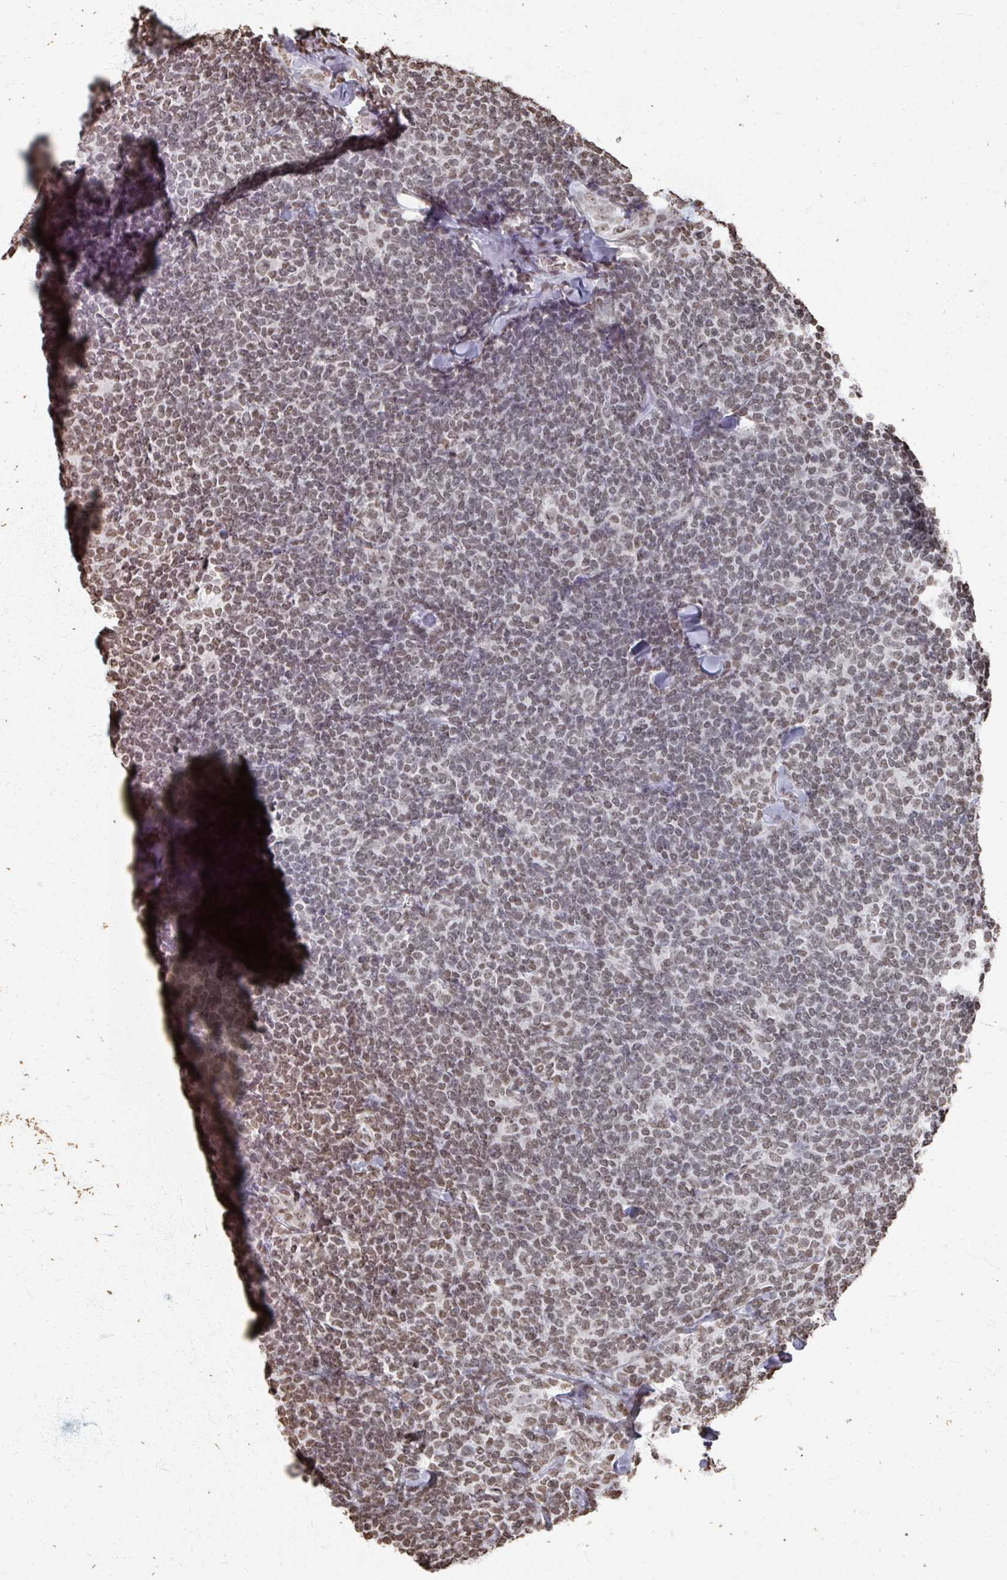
{"staining": {"intensity": "moderate", "quantity": "25%-75%", "location": "nuclear"}, "tissue": "lymphoma", "cell_type": "Tumor cells", "image_type": "cancer", "snomed": [{"axis": "morphology", "description": "Malignant lymphoma, non-Hodgkin's type, Low grade"}, {"axis": "topography", "description": "Lymph node"}], "caption": "Tumor cells exhibit medium levels of moderate nuclear staining in approximately 25%-75% of cells in lymphoma.", "gene": "DCUN1D5", "patient": {"sex": "female", "age": 56}}